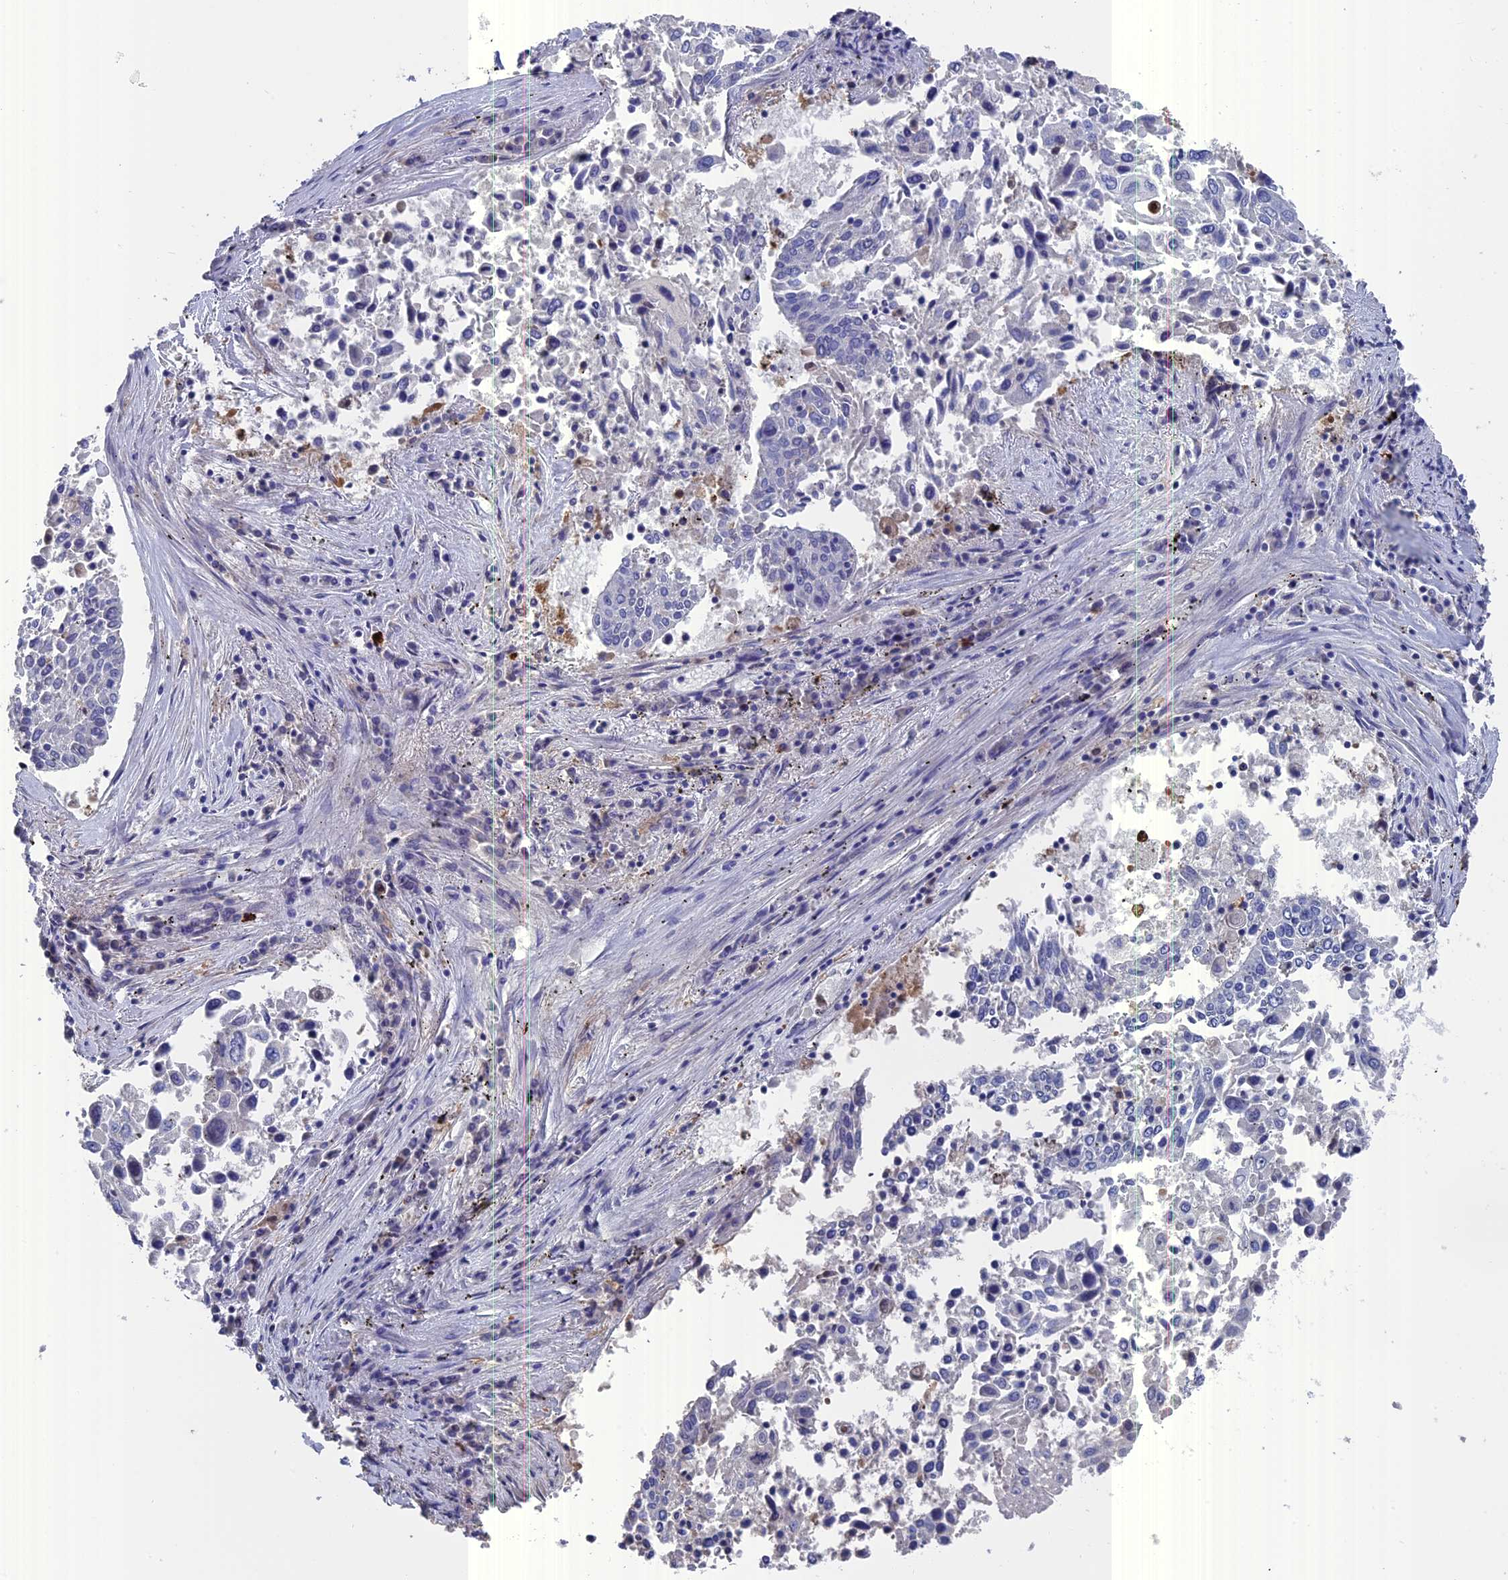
{"staining": {"intensity": "negative", "quantity": "none", "location": "none"}, "tissue": "lung cancer", "cell_type": "Tumor cells", "image_type": "cancer", "snomed": [{"axis": "morphology", "description": "Squamous cell carcinoma, NOS"}, {"axis": "topography", "description": "Lung"}], "caption": "A high-resolution histopathology image shows IHC staining of lung cancer, which displays no significant staining in tumor cells. (Stains: DAB (3,3'-diaminobenzidine) IHC with hematoxylin counter stain, Microscopy: brightfield microscopy at high magnification).", "gene": "NCF4", "patient": {"sex": "male", "age": 65}}